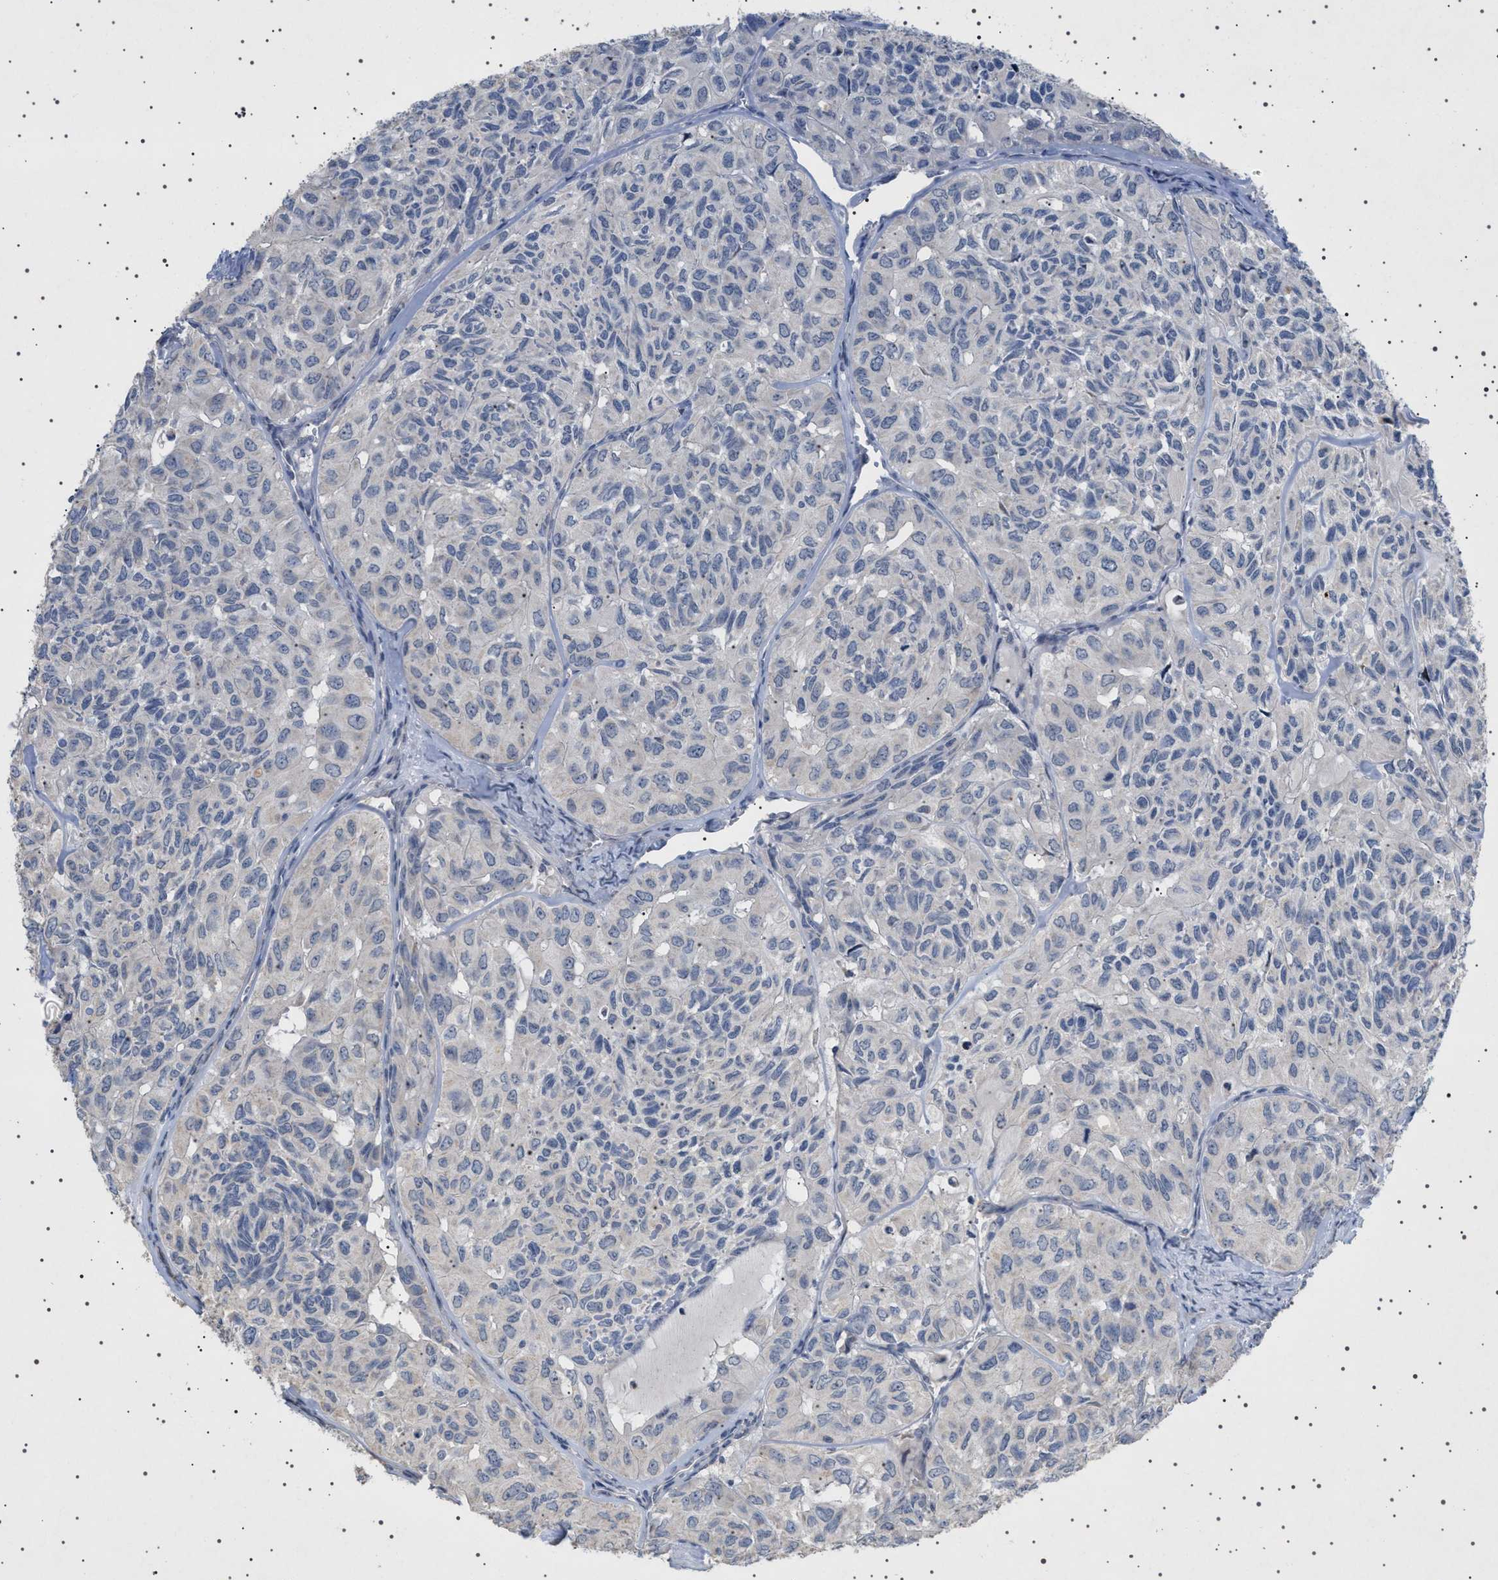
{"staining": {"intensity": "negative", "quantity": "none", "location": "none"}, "tissue": "head and neck cancer", "cell_type": "Tumor cells", "image_type": "cancer", "snomed": [{"axis": "morphology", "description": "Adenocarcinoma, NOS"}, {"axis": "topography", "description": "Salivary gland, NOS"}, {"axis": "topography", "description": "Head-Neck"}], "caption": "An image of head and neck cancer (adenocarcinoma) stained for a protein exhibits no brown staining in tumor cells. The staining is performed using DAB (3,3'-diaminobenzidine) brown chromogen with nuclei counter-stained in using hematoxylin.", "gene": "HTR1A", "patient": {"sex": "female", "age": 76}}